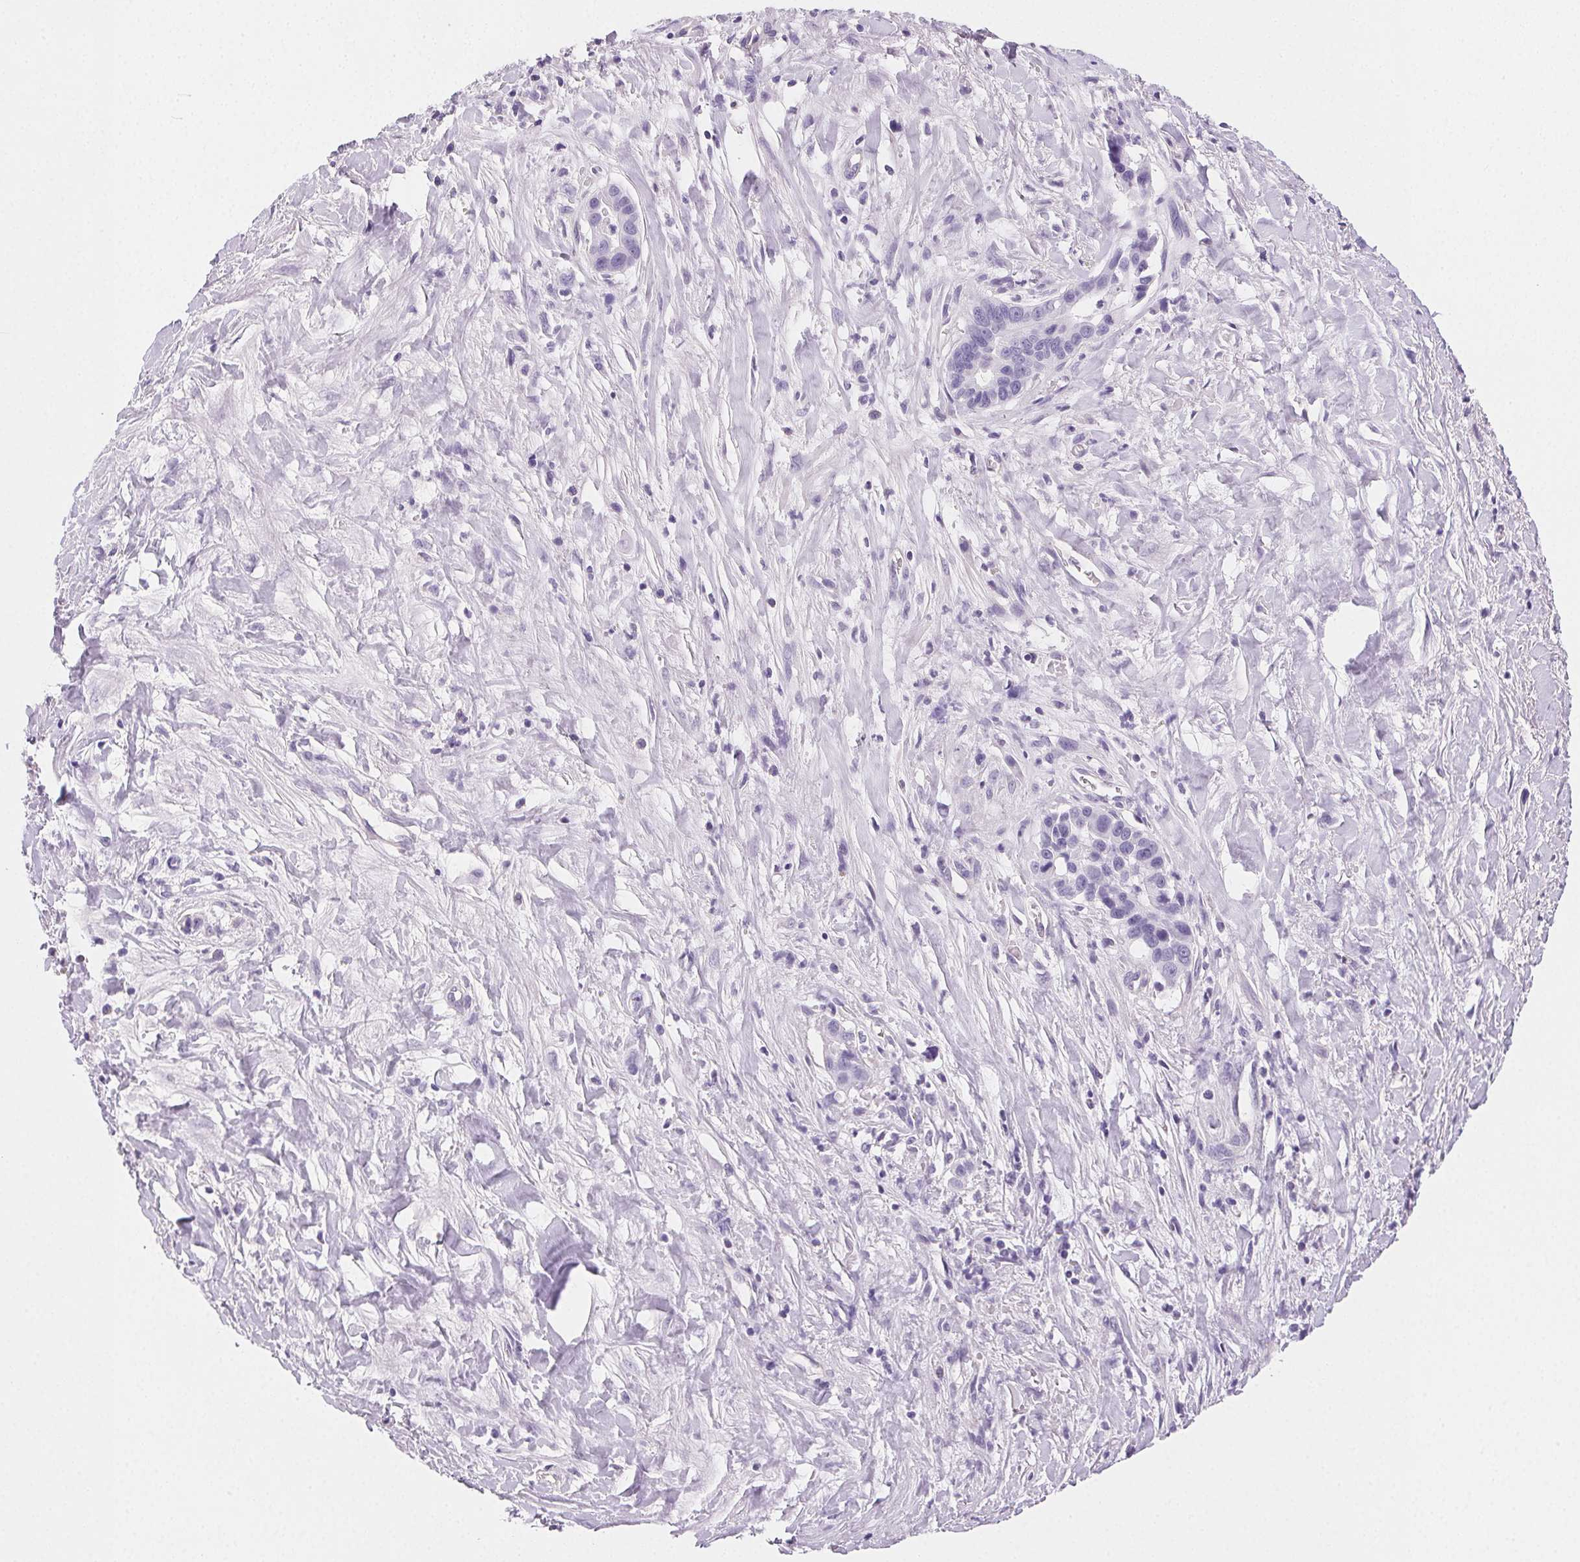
{"staining": {"intensity": "negative", "quantity": "none", "location": "none"}, "tissue": "liver cancer", "cell_type": "Tumor cells", "image_type": "cancer", "snomed": [{"axis": "morphology", "description": "Cholangiocarcinoma"}, {"axis": "topography", "description": "Liver"}], "caption": "Photomicrograph shows no significant protein expression in tumor cells of cholangiocarcinoma (liver).", "gene": "PRSS3", "patient": {"sex": "female", "age": 79}}